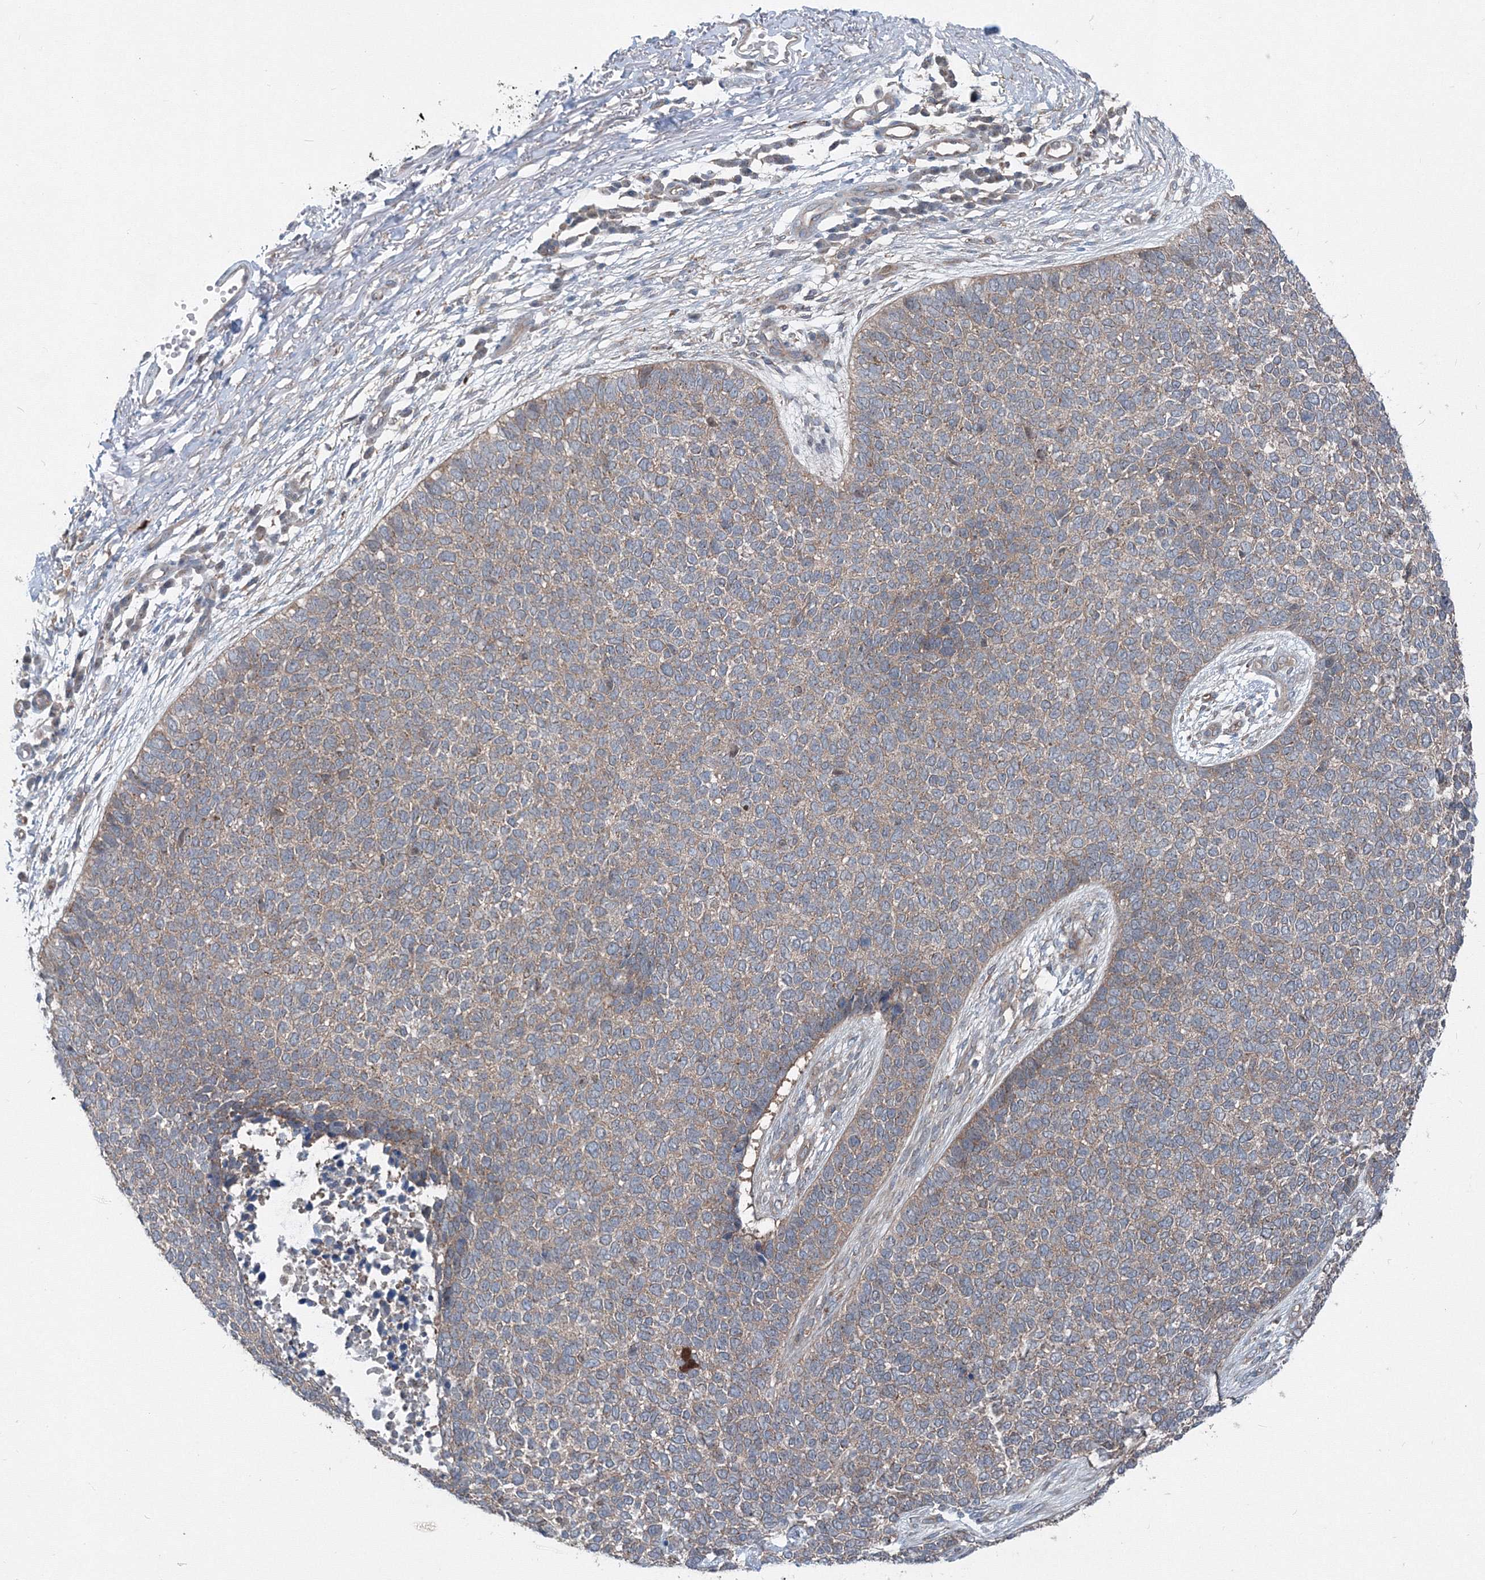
{"staining": {"intensity": "weak", "quantity": ">75%", "location": "cytoplasmic/membranous"}, "tissue": "skin cancer", "cell_type": "Tumor cells", "image_type": "cancer", "snomed": [{"axis": "morphology", "description": "Basal cell carcinoma"}, {"axis": "topography", "description": "Skin"}], "caption": "A micrograph of skin cancer stained for a protein shows weak cytoplasmic/membranous brown staining in tumor cells.", "gene": "TPRKB", "patient": {"sex": "female", "age": 84}}